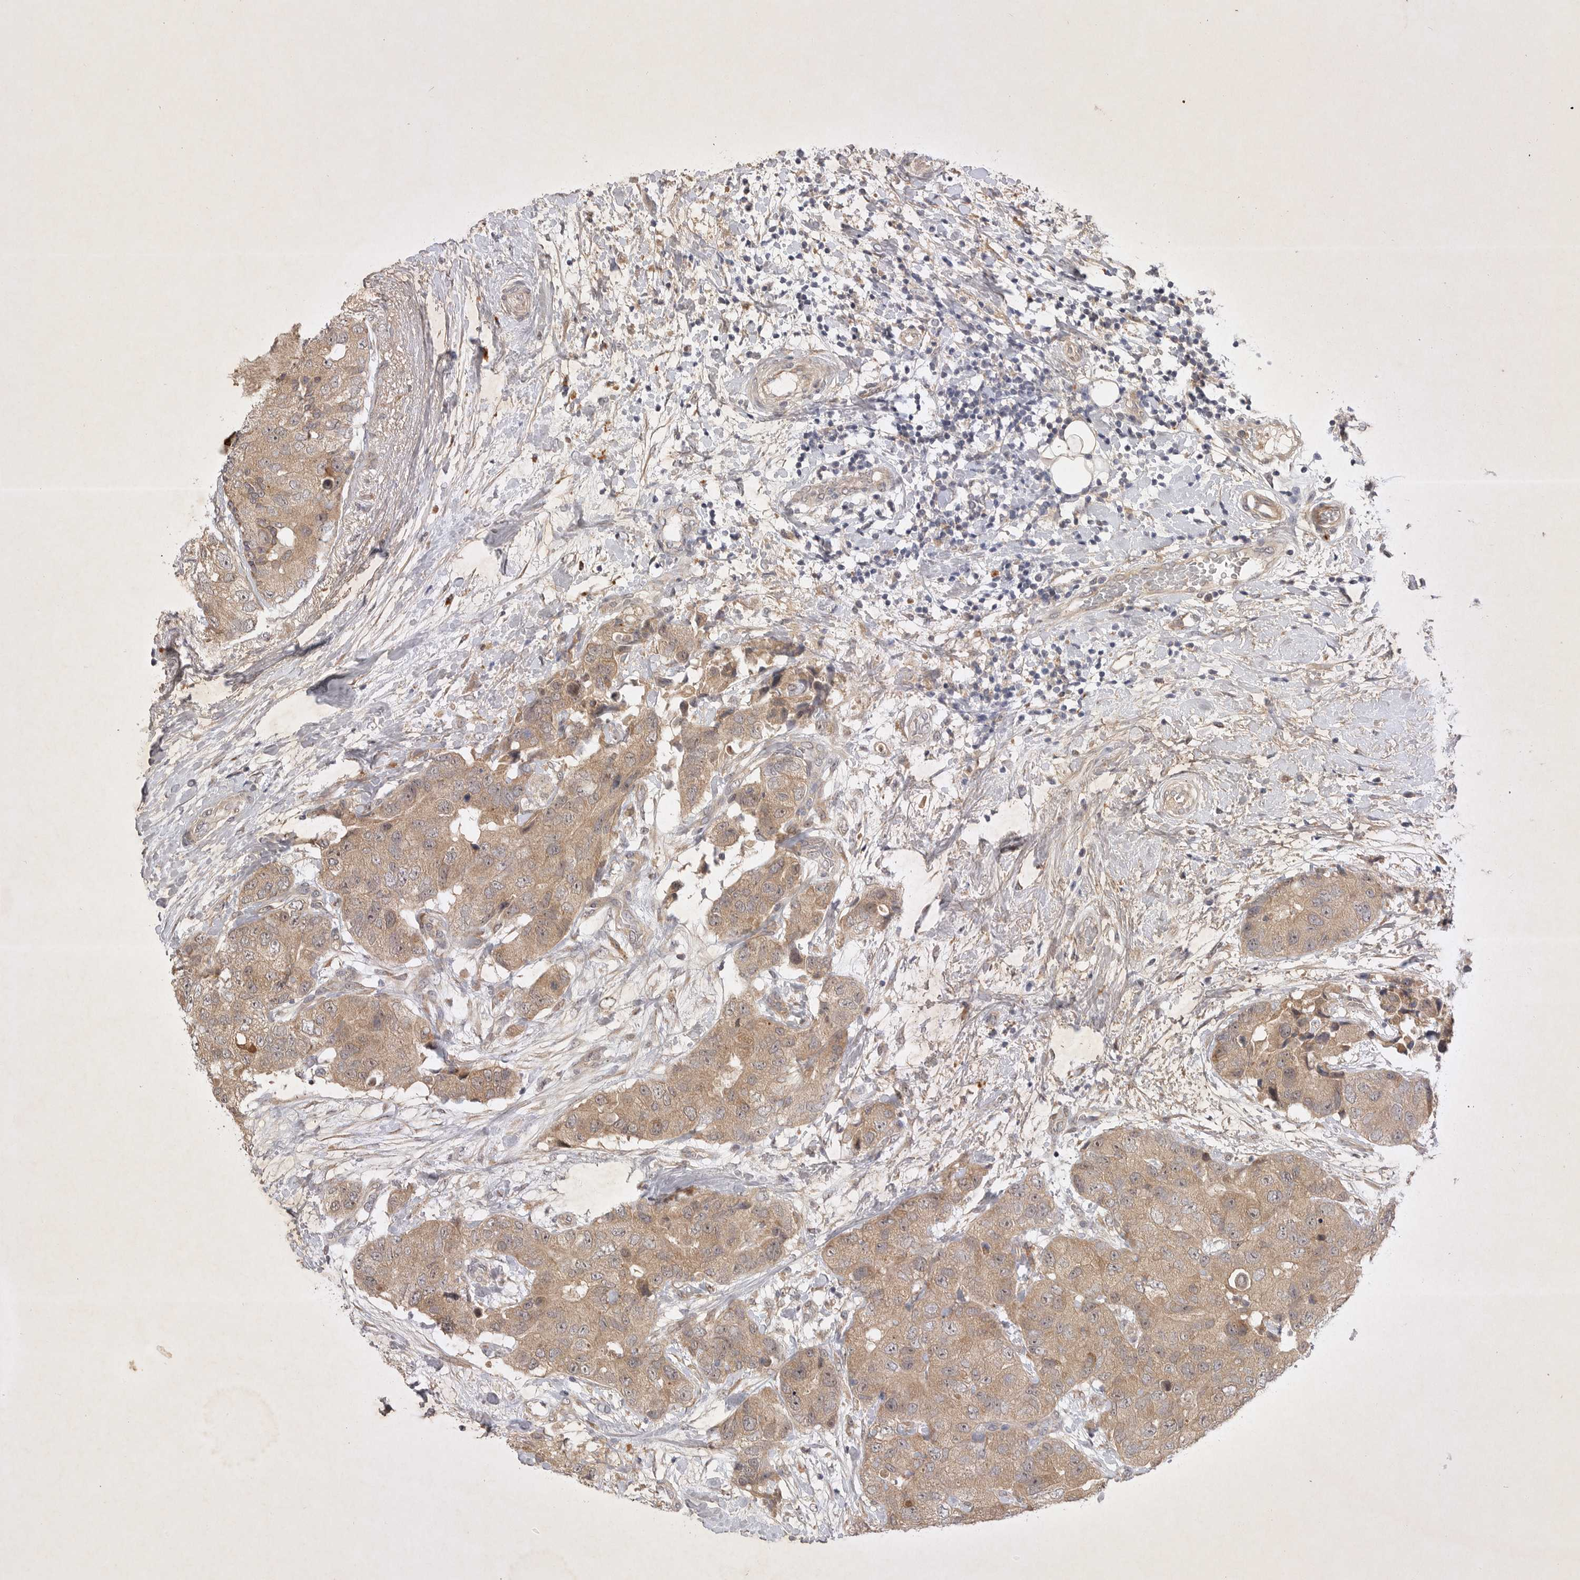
{"staining": {"intensity": "moderate", "quantity": ">75%", "location": "cytoplasmic/membranous"}, "tissue": "breast cancer", "cell_type": "Tumor cells", "image_type": "cancer", "snomed": [{"axis": "morphology", "description": "Duct carcinoma"}, {"axis": "topography", "description": "Breast"}], "caption": "Breast cancer (invasive ductal carcinoma) stained for a protein demonstrates moderate cytoplasmic/membranous positivity in tumor cells.", "gene": "PTPDC1", "patient": {"sex": "female", "age": 62}}